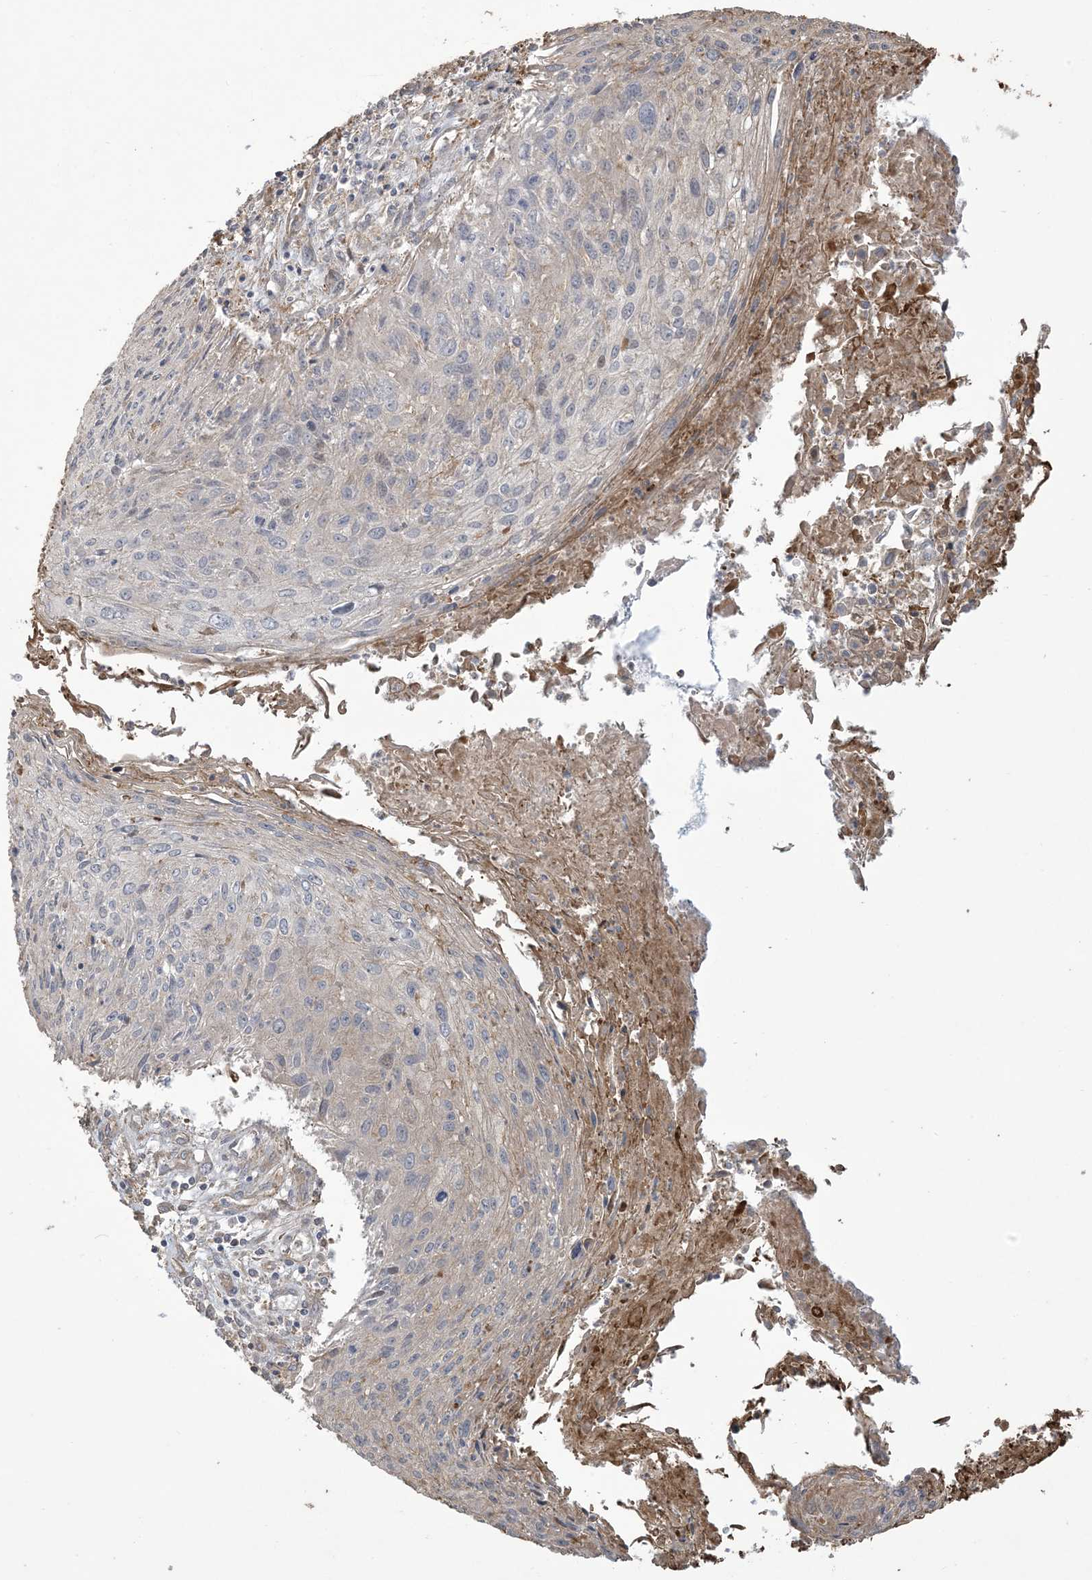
{"staining": {"intensity": "negative", "quantity": "none", "location": "none"}, "tissue": "cervical cancer", "cell_type": "Tumor cells", "image_type": "cancer", "snomed": [{"axis": "morphology", "description": "Squamous cell carcinoma, NOS"}, {"axis": "topography", "description": "Cervix"}], "caption": "This image is of squamous cell carcinoma (cervical) stained with IHC to label a protein in brown with the nuclei are counter-stained blue. There is no positivity in tumor cells. Brightfield microscopy of immunohistochemistry (IHC) stained with DAB (brown) and hematoxylin (blue), captured at high magnification.", "gene": "KLHL18", "patient": {"sex": "female", "age": 51}}